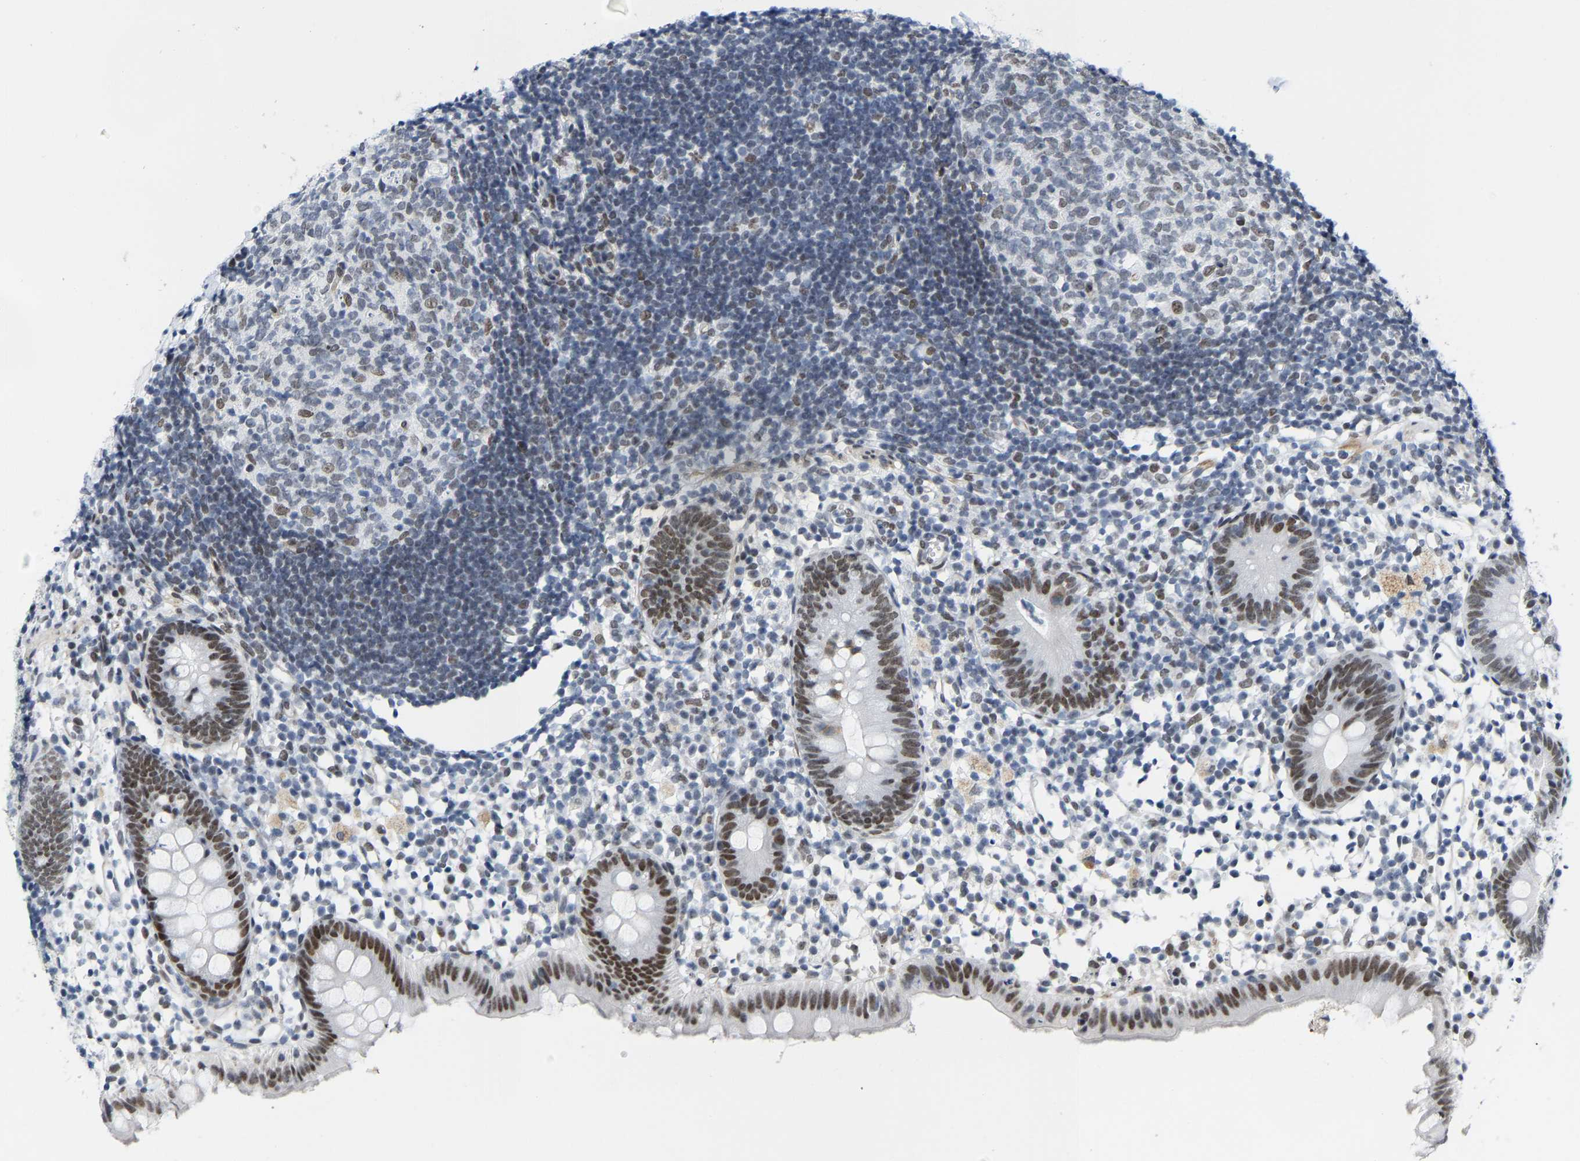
{"staining": {"intensity": "moderate", "quantity": ">75%", "location": "nuclear"}, "tissue": "appendix", "cell_type": "Glandular cells", "image_type": "normal", "snomed": [{"axis": "morphology", "description": "Normal tissue, NOS"}, {"axis": "topography", "description": "Appendix"}], "caption": "Glandular cells show moderate nuclear staining in about >75% of cells in unremarkable appendix. The staining was performed using DAB to visualize the protein expression in brown, while the nuclei were stained in blue with hematoxylin (Magnification: 20x).", "gene": "FAM180A", "patient": {"sex": "female", "age": 20}}